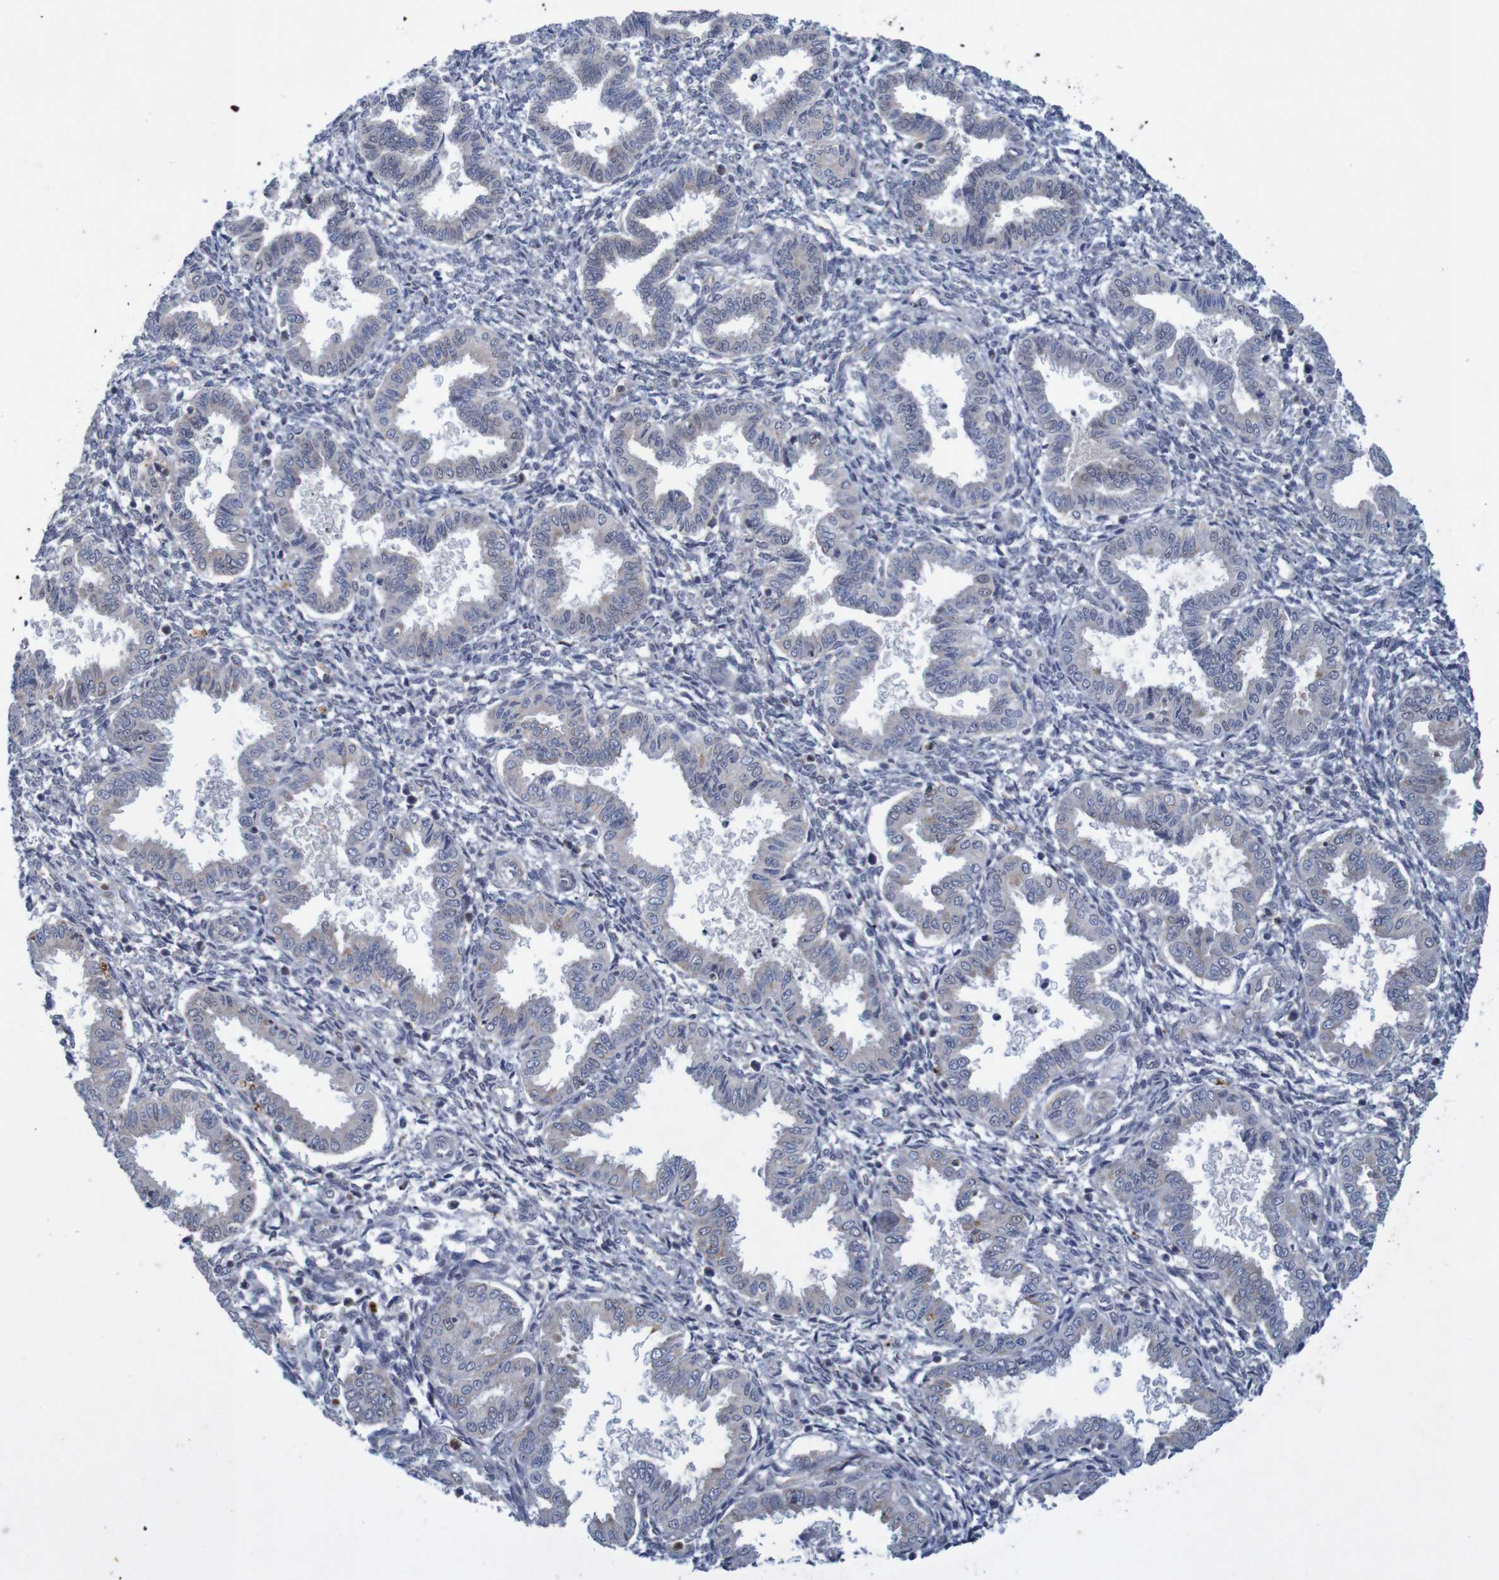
{"staining": {"intensity": "negative", "quantity": "none", "location": "none"}, "tissue": "endometrium", "cell_type": "Cells in endometrial stroma", "image_type": "normal", "snomed": [{"axis": "morphology", "description": "Normal tissue, NOS"}, {"axis": "topography", "description": "Endometrium"}], "caption": "IHC of normal endometrium demonstrates no staining in cells in endometrial stroma. The staining was performed using DAB (3,3'-diaminobenzidine) to visualize the protein expression in brown, while the nuclei were stained in blue with hematoxylin (Magnification: 20x).", "gene": "NAV2", "patient": {"sex": "female", "age": 33}}